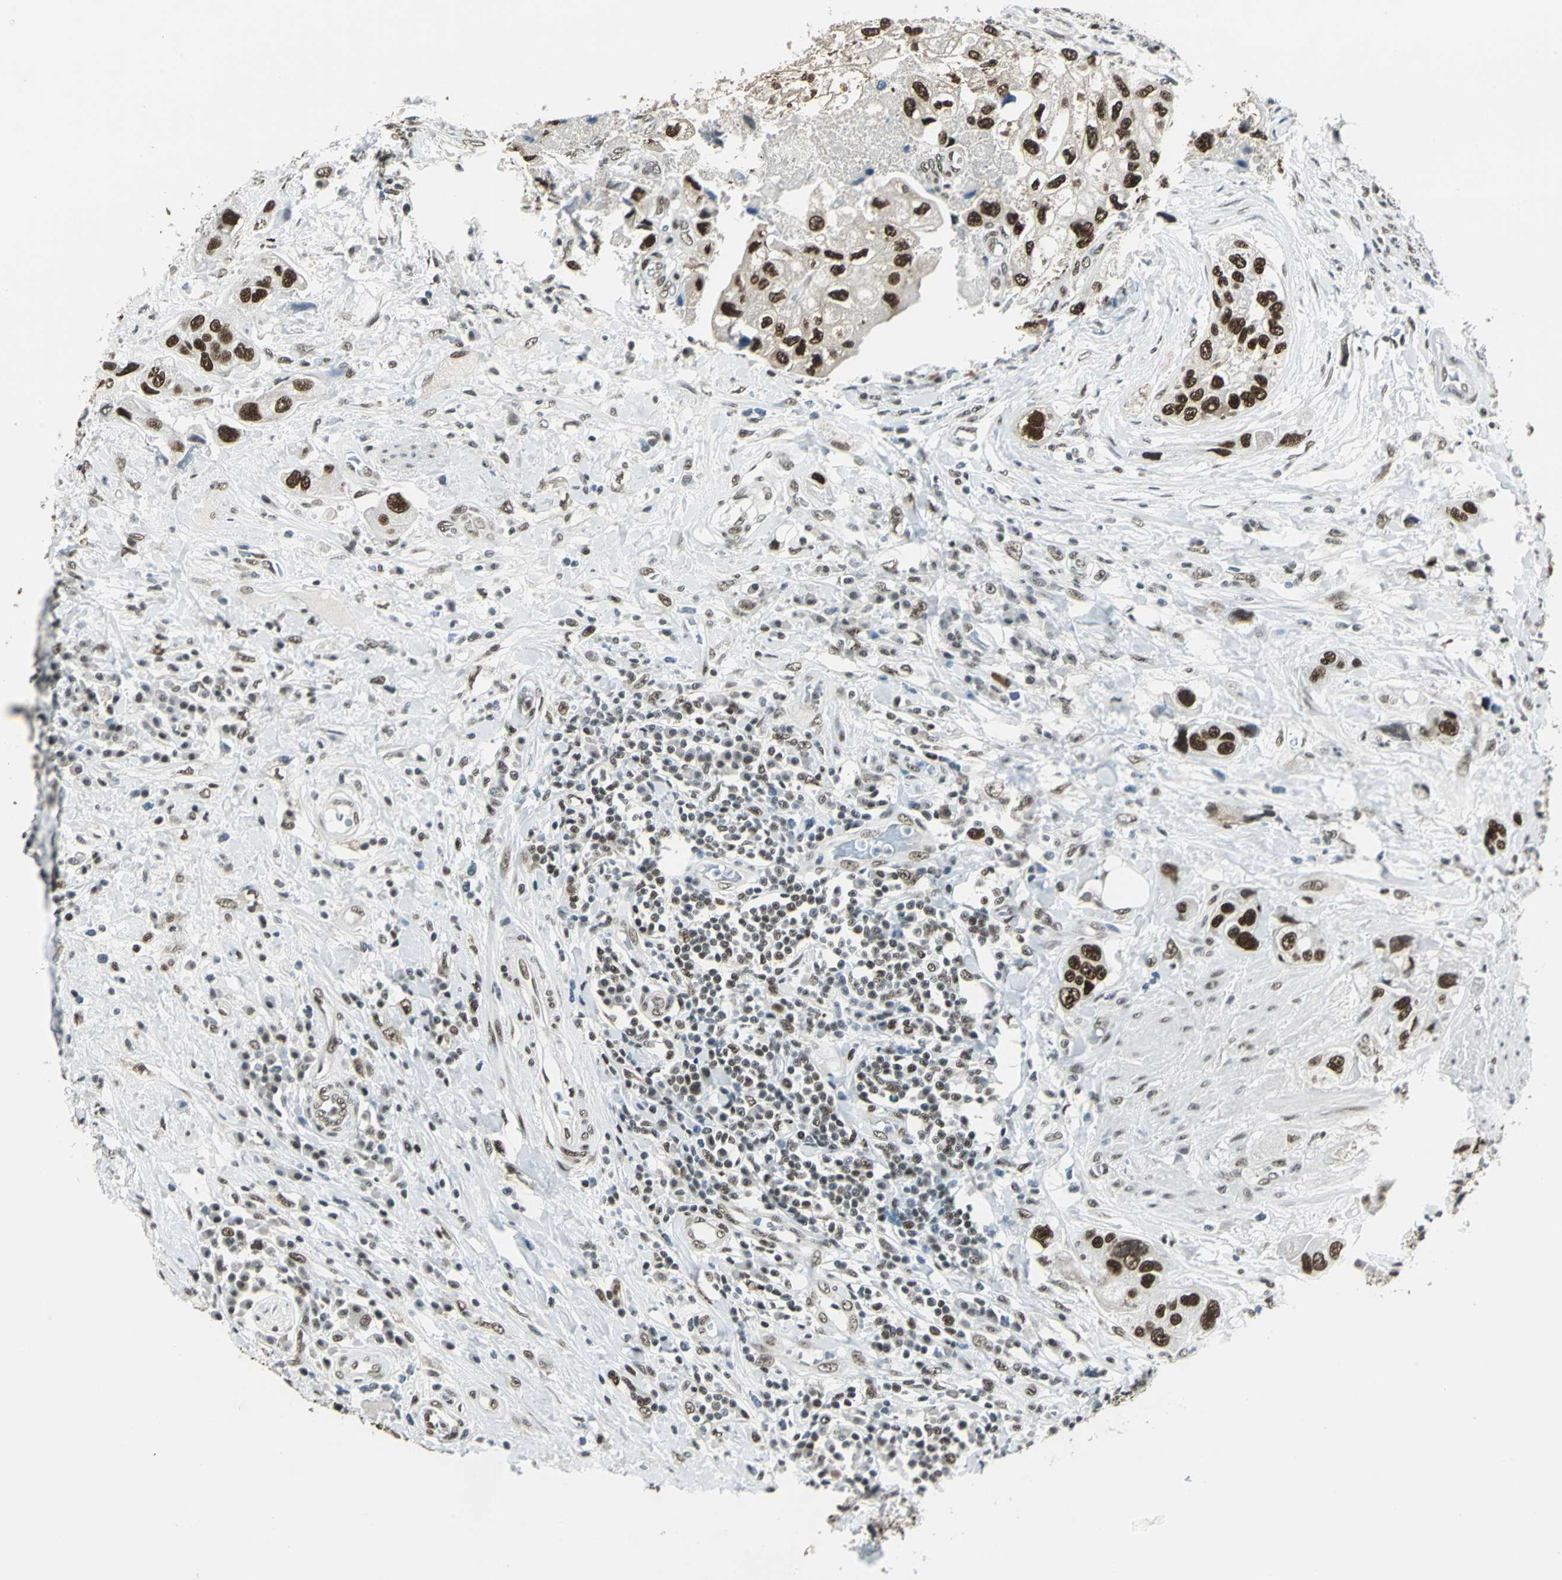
{"staining": {"intensity": "strong", "quantity": ">75%", "location": "cytoplasmic/membranous,nuclear"}, "tissue": "urothelial cancer", "cell_type": "Tumor cells", "image_type": "cancer", "snomed": [{"axis": "morphology", "description": "Urothelial carcinoma, High grade"}, {"axis": "topography", "description": "Urinary bladder"}], "caption": "Immunohistochemical staining of human urothelial cancer demonstrates high levels of strong cytoplasmic/membranous and nuclear protein expression in approximately >75% of tumor cells. Using DAB (brown) and hematoxylin (blue) stains, captured at high magnification using brightfield microscopy.", "gene": "ADNP", "patient": {"sex": "female", "age": 64}}